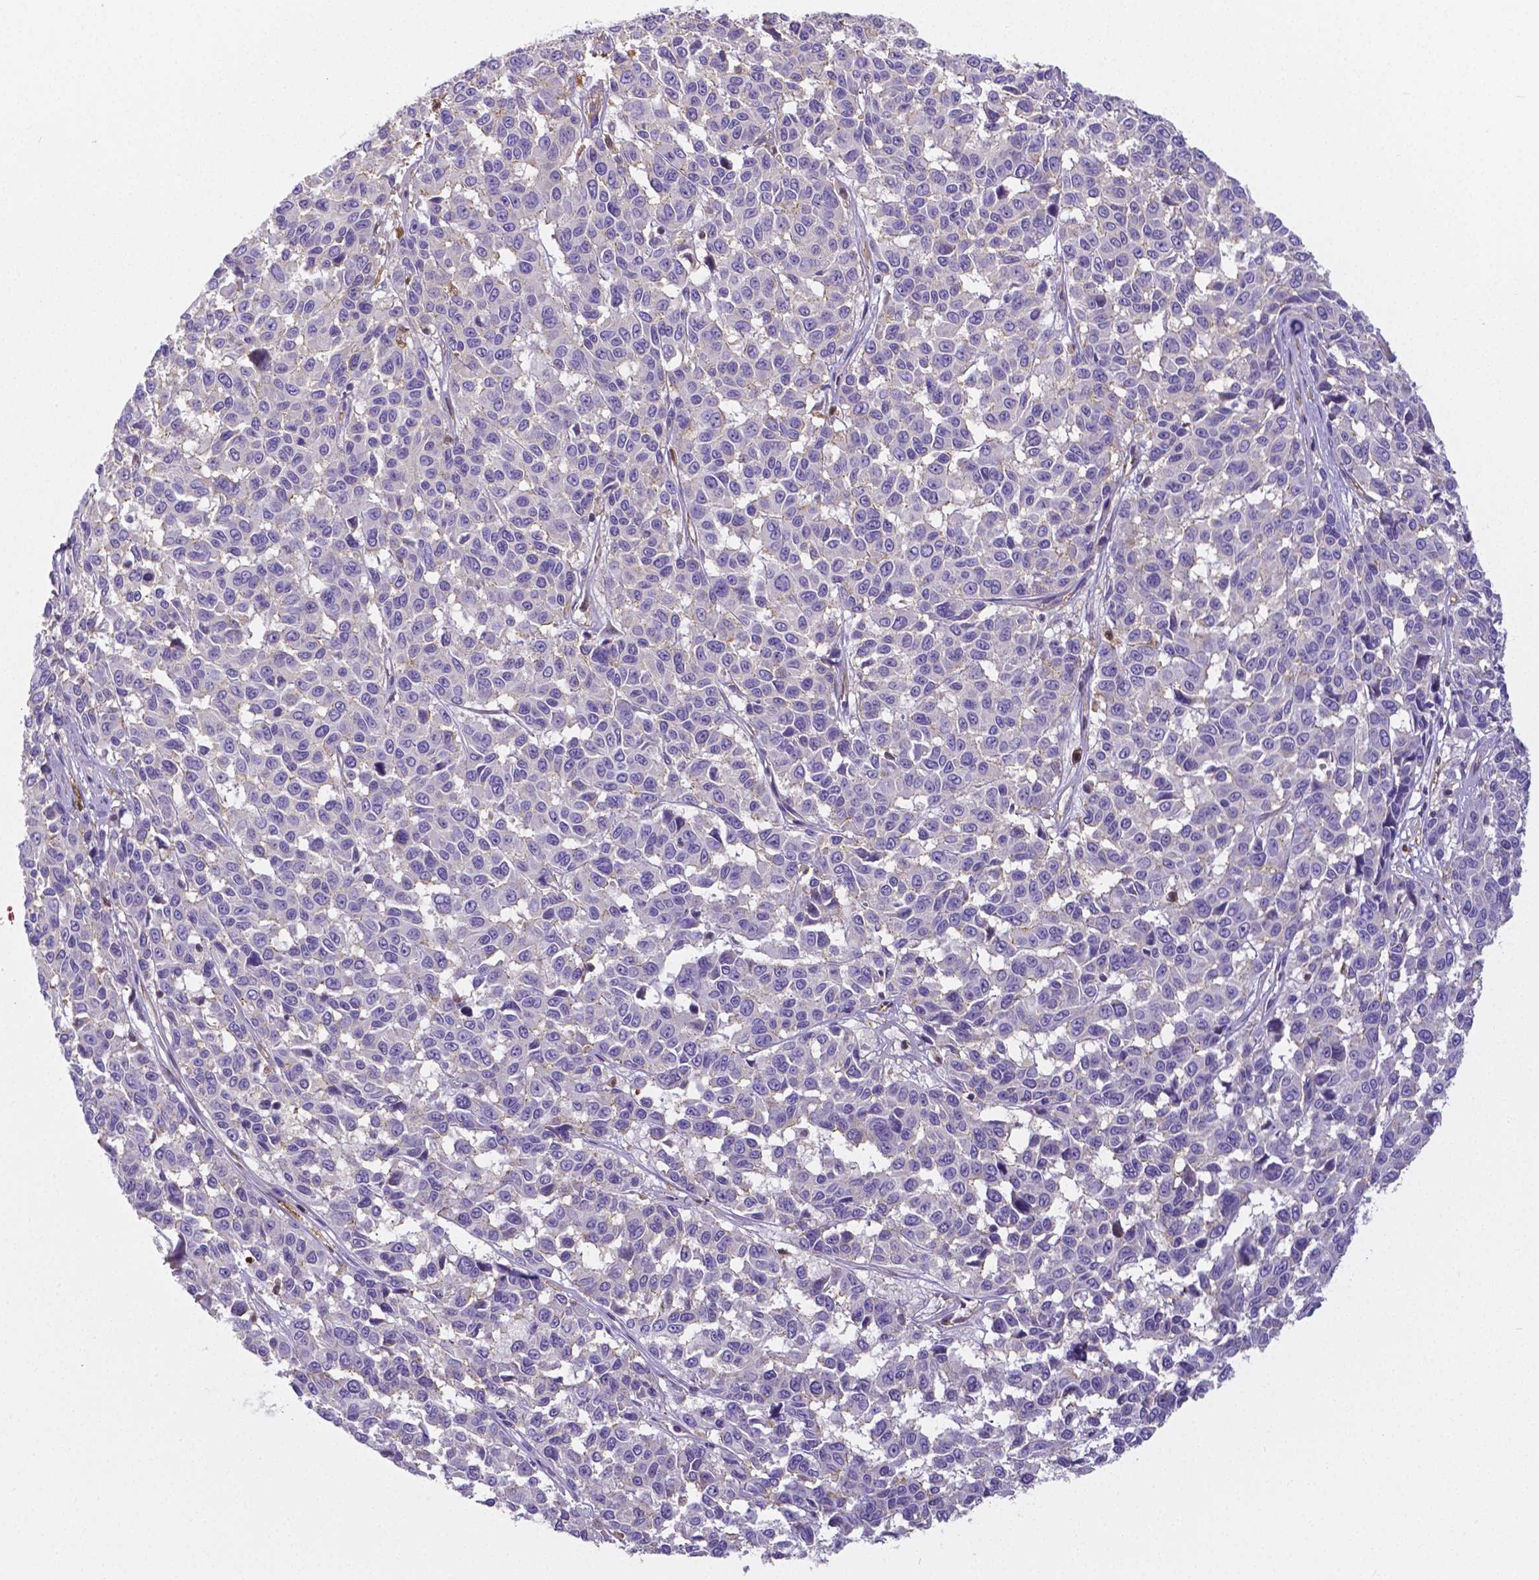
{"staining": {"intensity": "negative", "quantity": "none", "location": "none"}, "tissue": "melanoma", "cell_type": "Tumor cells", "image_type": "cancer", "snomed": [{"axis": "morphology", "description": "Malignant melanoma, NOS"}, {"axis": "topography", "description": "Skin"}], "caption": "Protein analysis of malignant melanoma demonstrates no significant positivity in tumor cells.", "gene": "CRMP1", "patient": {"sex": "female", "age": 66}}